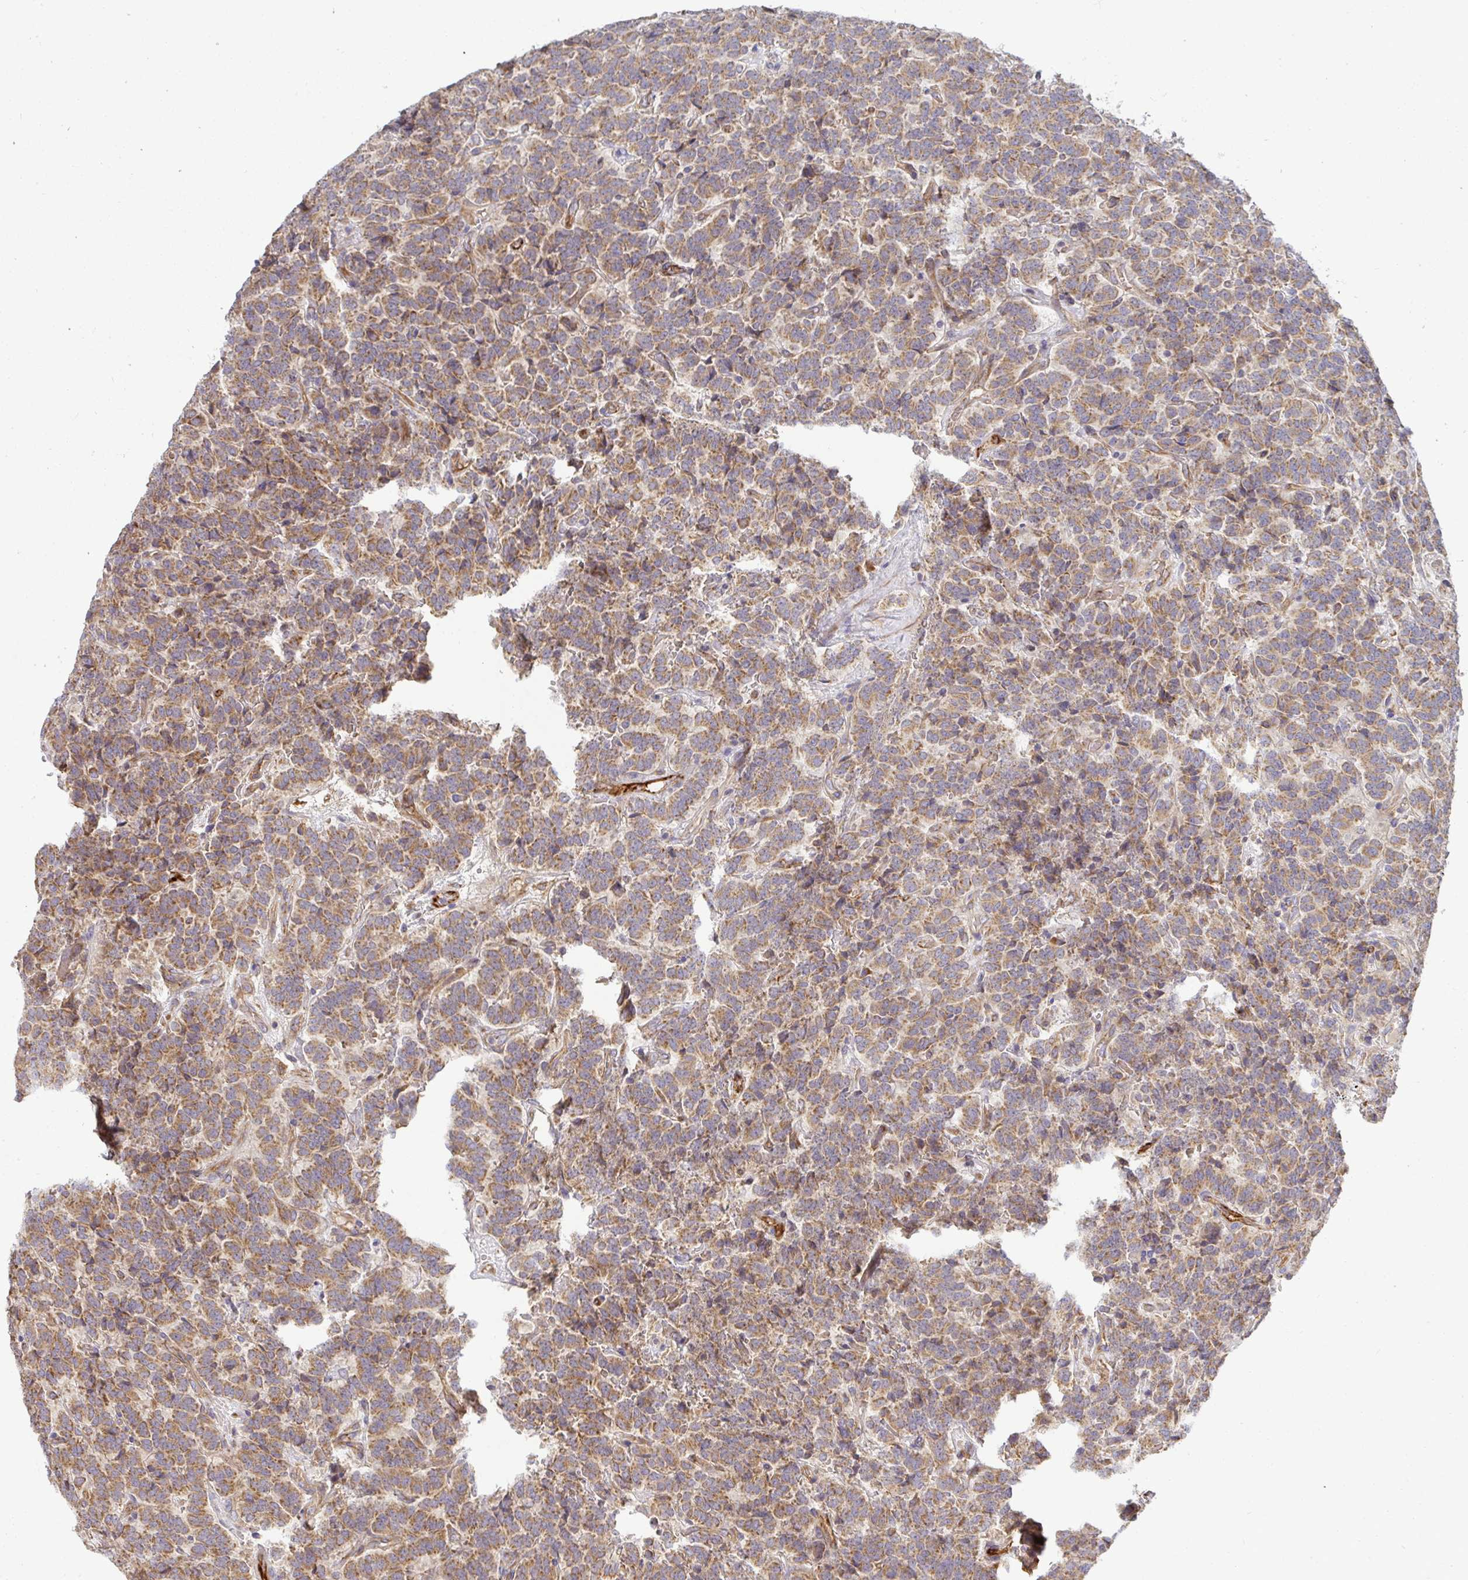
{"staining": {"intensity": "moderate", "quantity": ">75%", "location": "cytoplasmic/membranous"}, "tissue": "carcinoid", "cell_type": "Tumor cells", "image_type": "cancer", "snomed": [{"axis": "morphology", "description": "Carcinoid, malignant, NOS"}, {"axis": "topography", "description": "Pancreas"}], "caption": "IHC image of carcinoid (malignant) stained for a protein (brown), which displays medium levels of moderate cytoplasmic/membranous staining in approximately >75% of tumor cells.", "gene": "B4GALT6", "patient": {"sex": "male", "age": 36}}